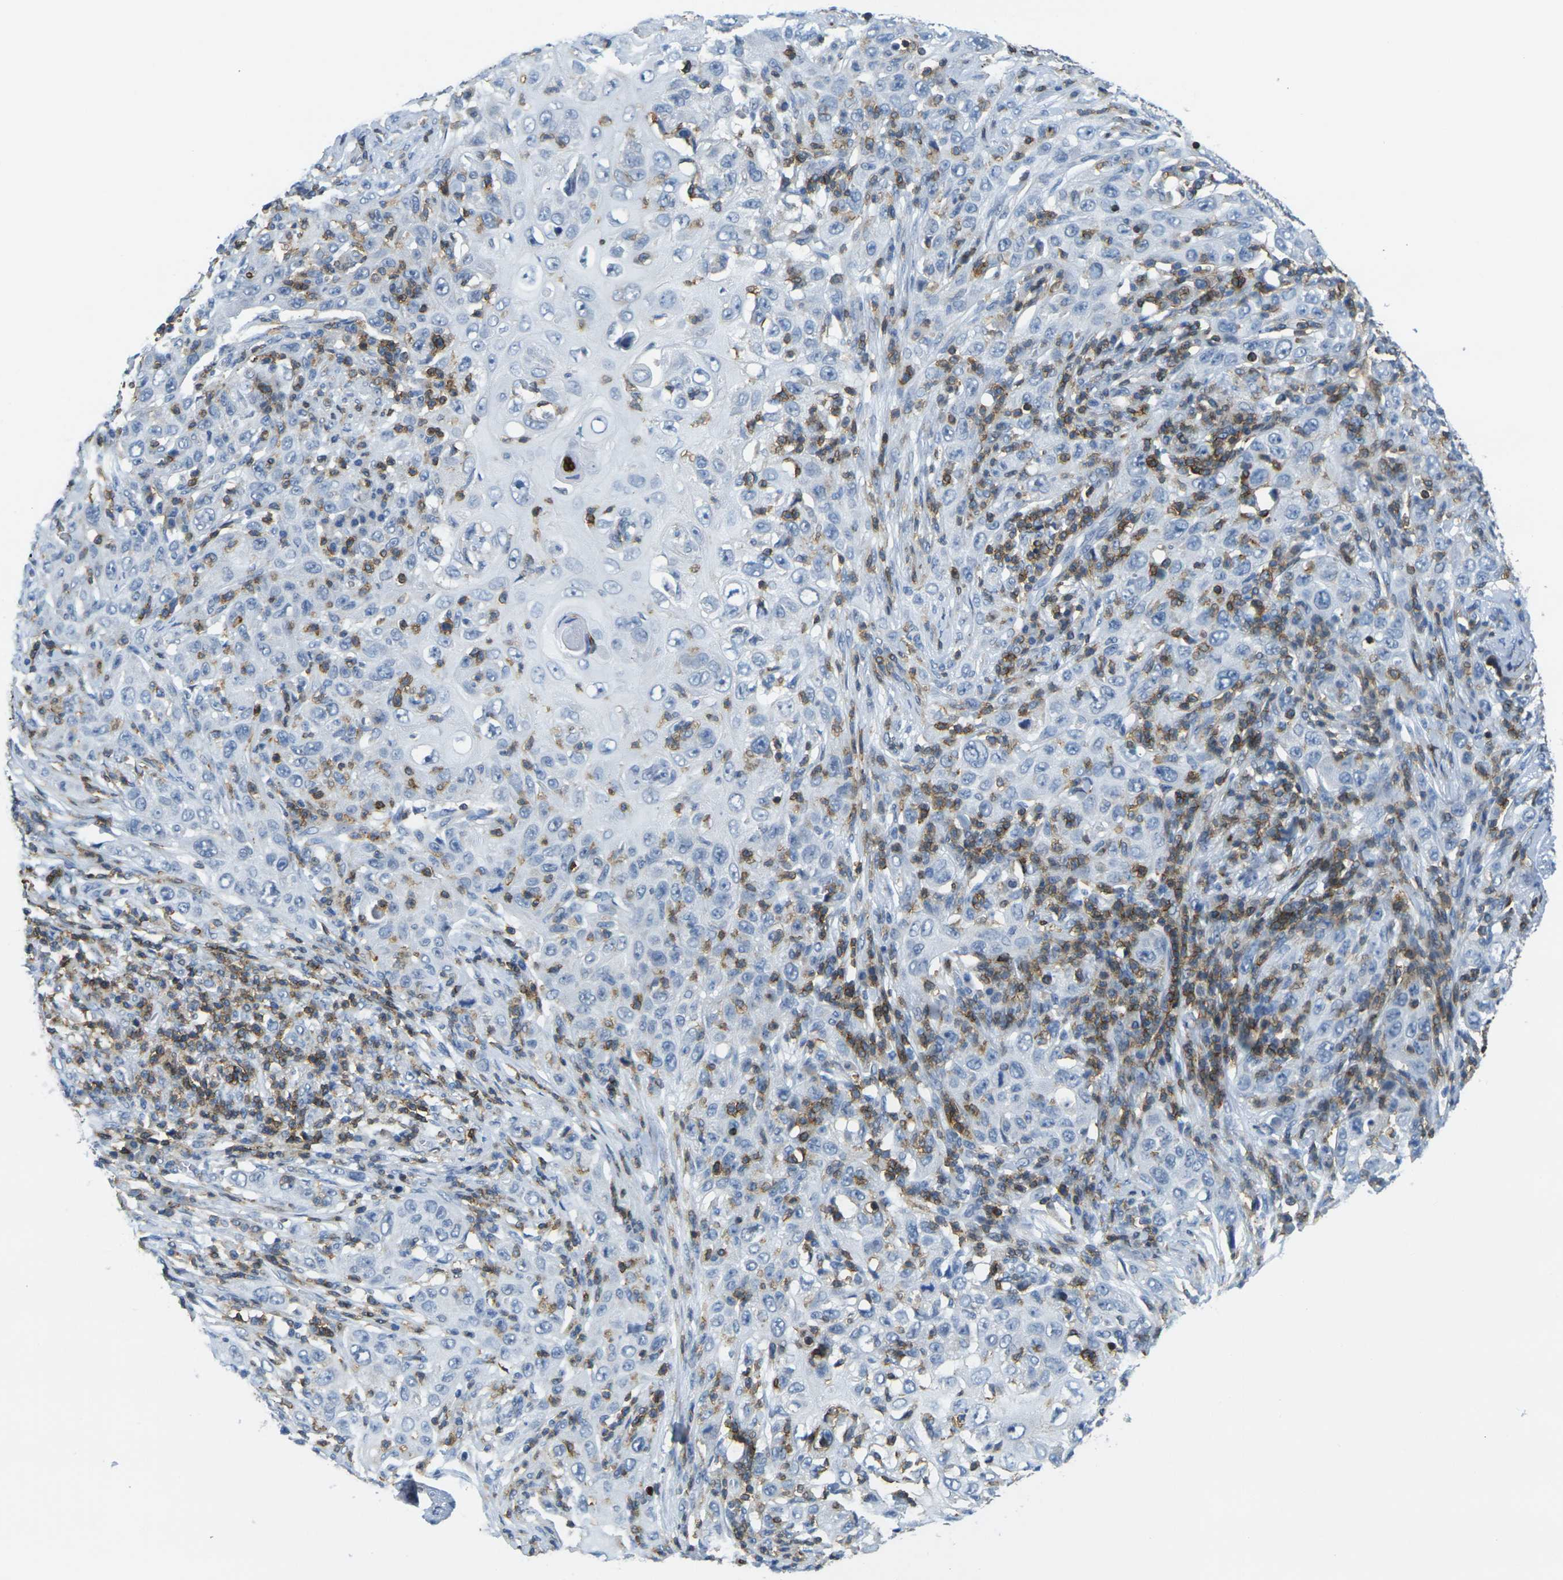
{"staining": {"intensity": "negative", "quantity": "none", "location": "none"}, "tissue": "skin cancer", "cell_type": "Tumor cells", "image_type": "cancer", "snomed": [{"axis": "morphology", "description": "Squamous cell carcinoma, NOS"}, {"axis": "topography", "description": "Skin"}], "caption": "The histopathology image demonstrates no significant positivity in tumor cells of squamous cell carcinoma (skin).", "gene": "CD3D", "patient": {"sex": "female", "age": 88}}